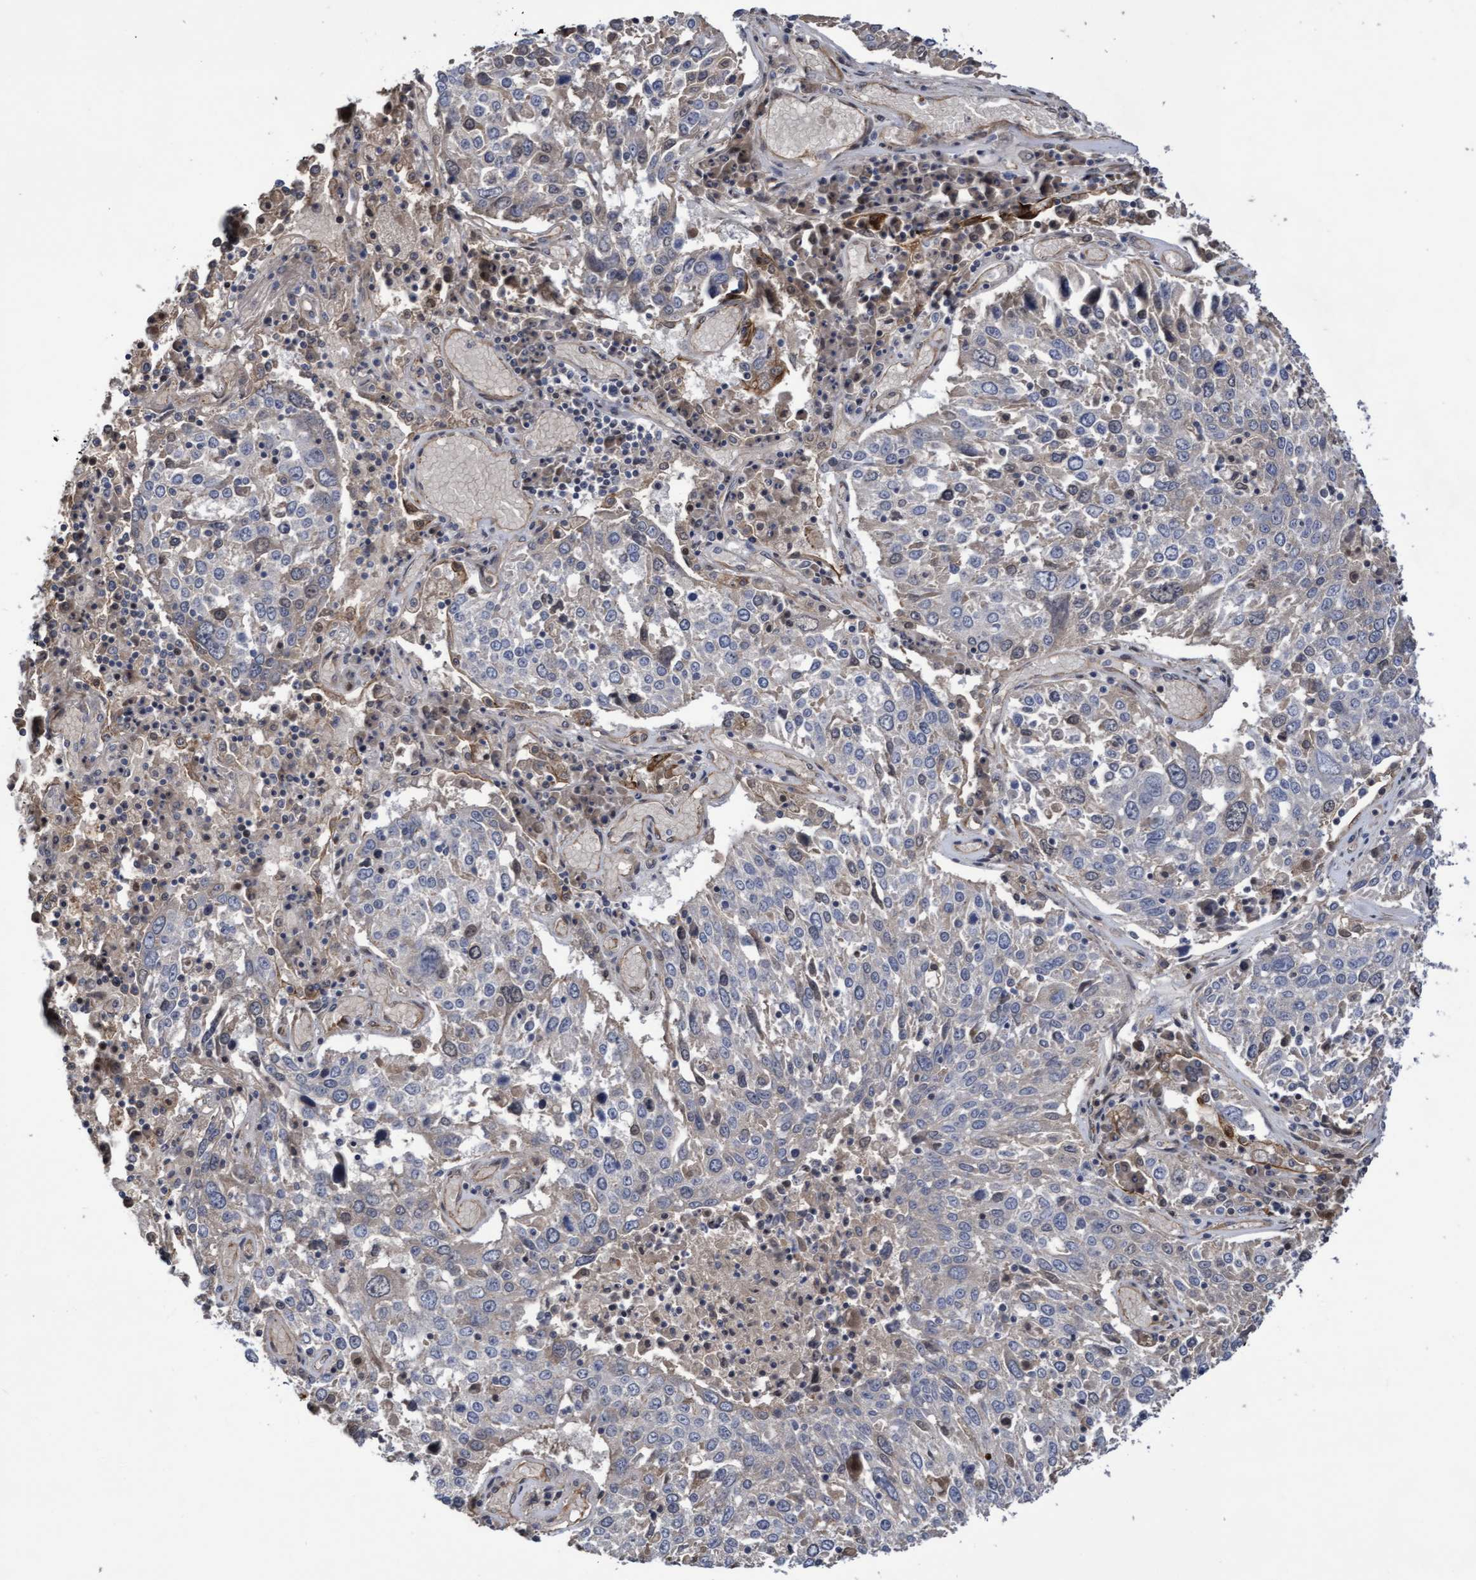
{"staining": {"intensity": "negative", "quantity": "none", "location": "none"}, "tissue": "lung cancer", "cell_type": "Tumor cells", "image_type": "cancer", "snomed": [{"axis": "morphology", "description": "Squamous cell carcinoma, NOS"}, {"axis": "topography", "description": "Lung"}], "caption": "Immunohistochemical staining of human lung squamous cell carcinoma exhibits no significant positivity in tumor cells.", "gene": "COBL", "patient": {"sex": "male", "age": 65}}